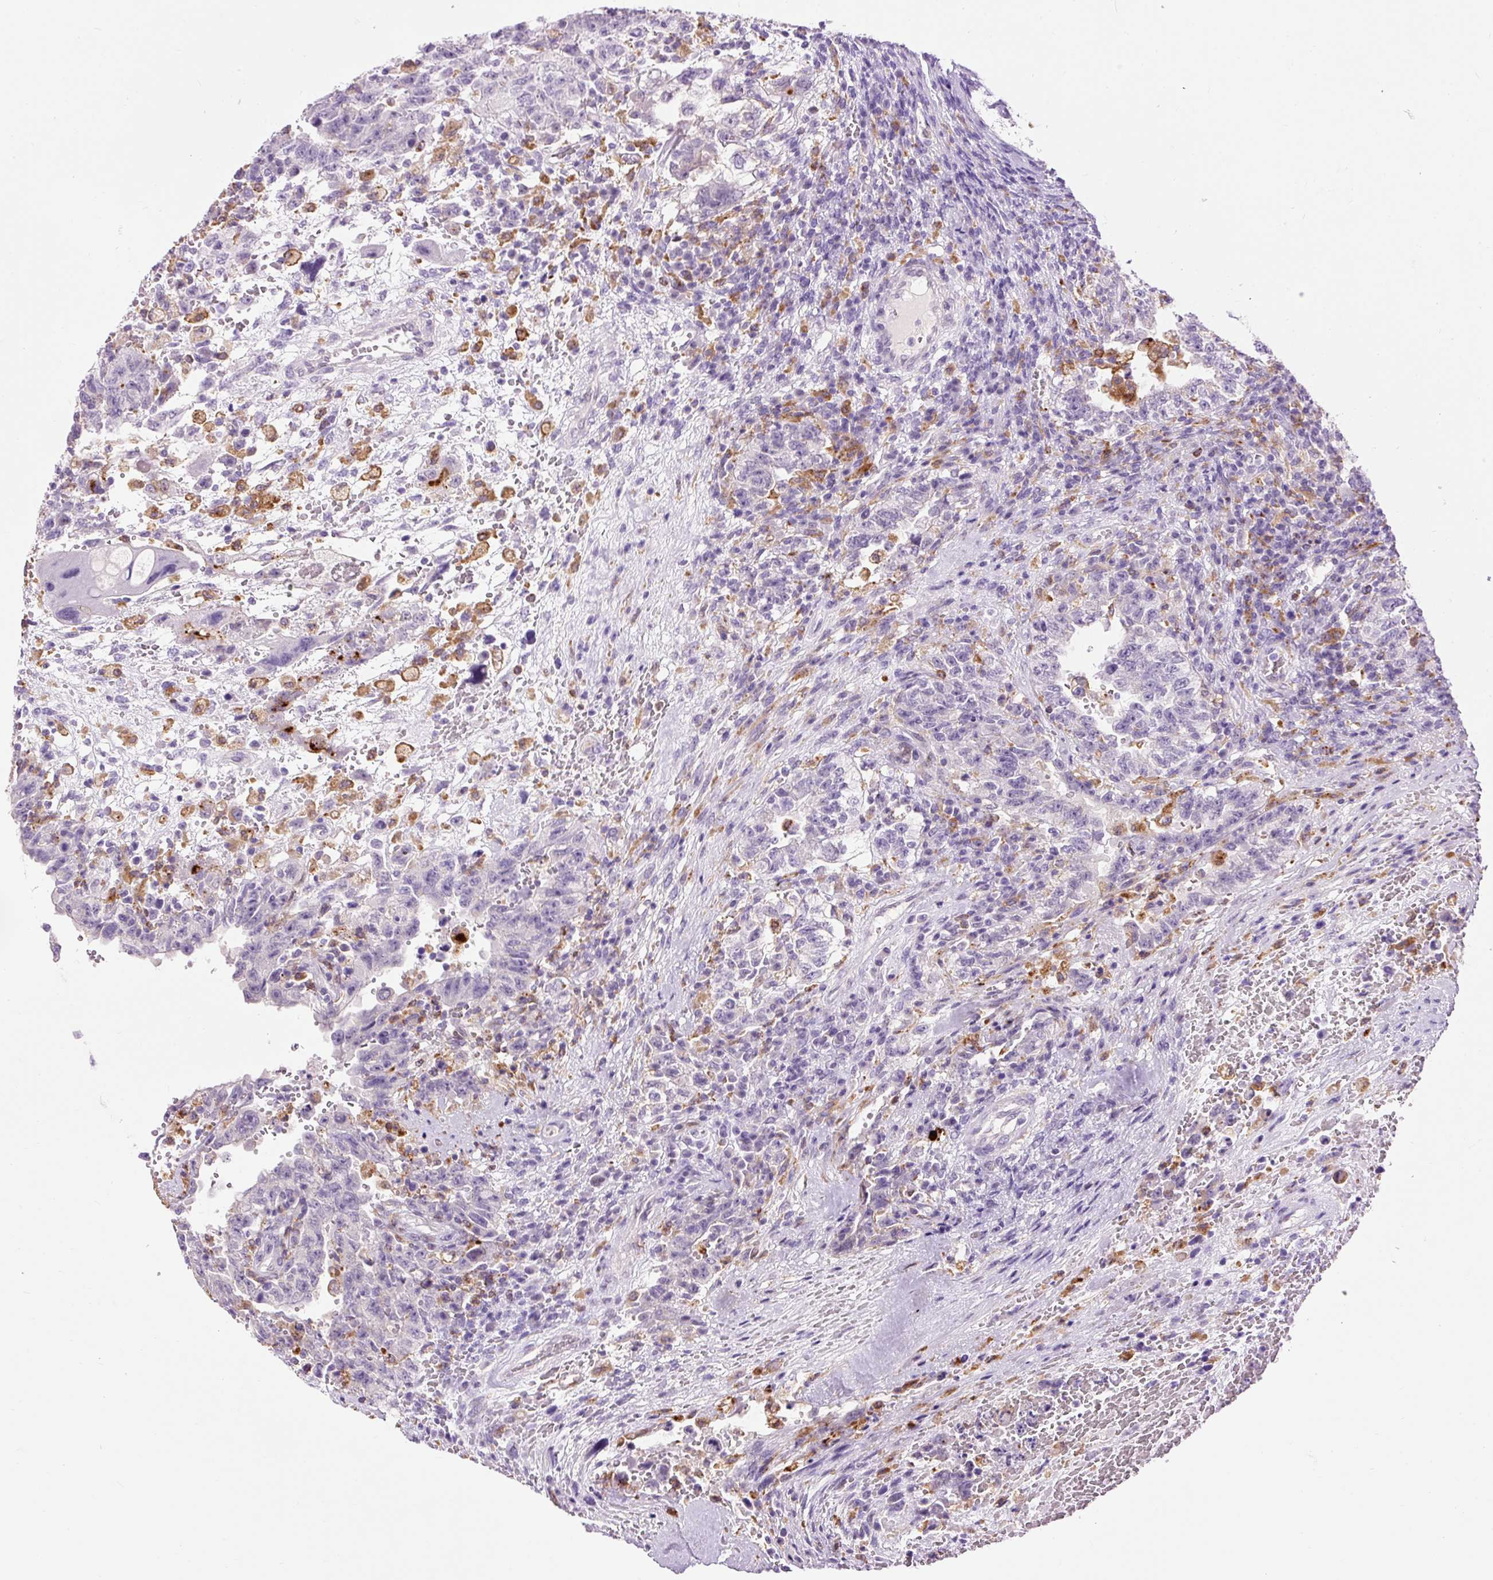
{"staining": {"intensity": "negative", "quantity": "none", "location": "none"}, "tissue": "testis cancer", "cell_type": "Tumor cells", "image_type": "cancer", "snomed": [{"axis": "morphology", "description": "Carcinoma, Embryonal, NOS"}, {"axis": "topography", "description": "Testis"}], "caption": "The micrograph exhibits no staining of tumor cells in embryonal carcinoma (testis).", "gene": "LY86", "patient": {"sex": "male", "age": 26}}